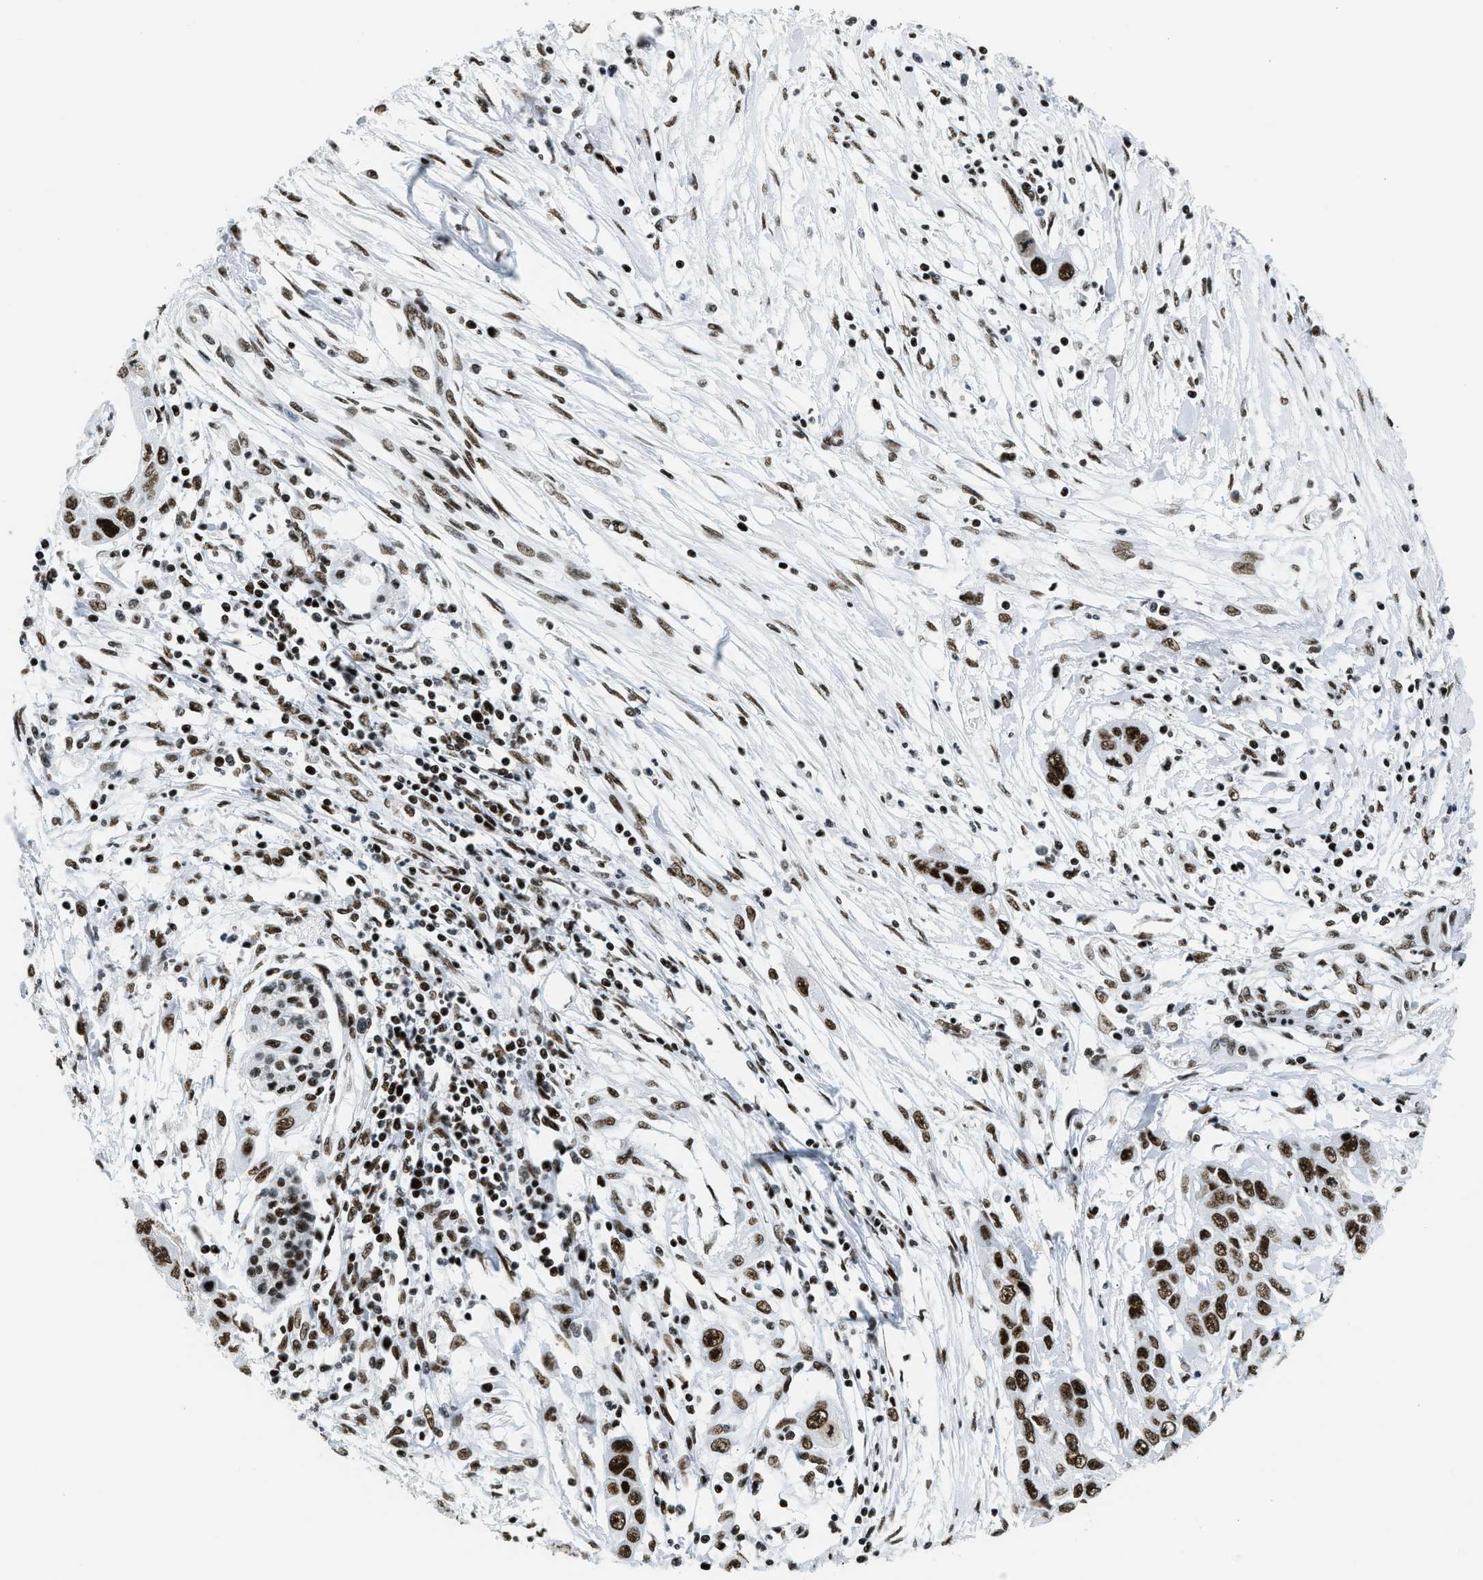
{"staining": {"intensity": "strong", "quantity": ">75%", "location": "nuclear"}, "tissue": "pancreatic cancer", "cell_type": "Tumor cells", "image_type": "cancer", "snomed": [{"axis": "morphology", "description": "Adenocarcinoma, NOS"}, {"axis": "topography", "description": "Pancreas"}], "caption": "About >75% of tumor cells in pancreatic adenocarcinoma display strong nuclear protein staining as visualized by brown immunohistochemical staining.", "gene": "PIF1", "patient": {"sex": "female", "age": 70}}